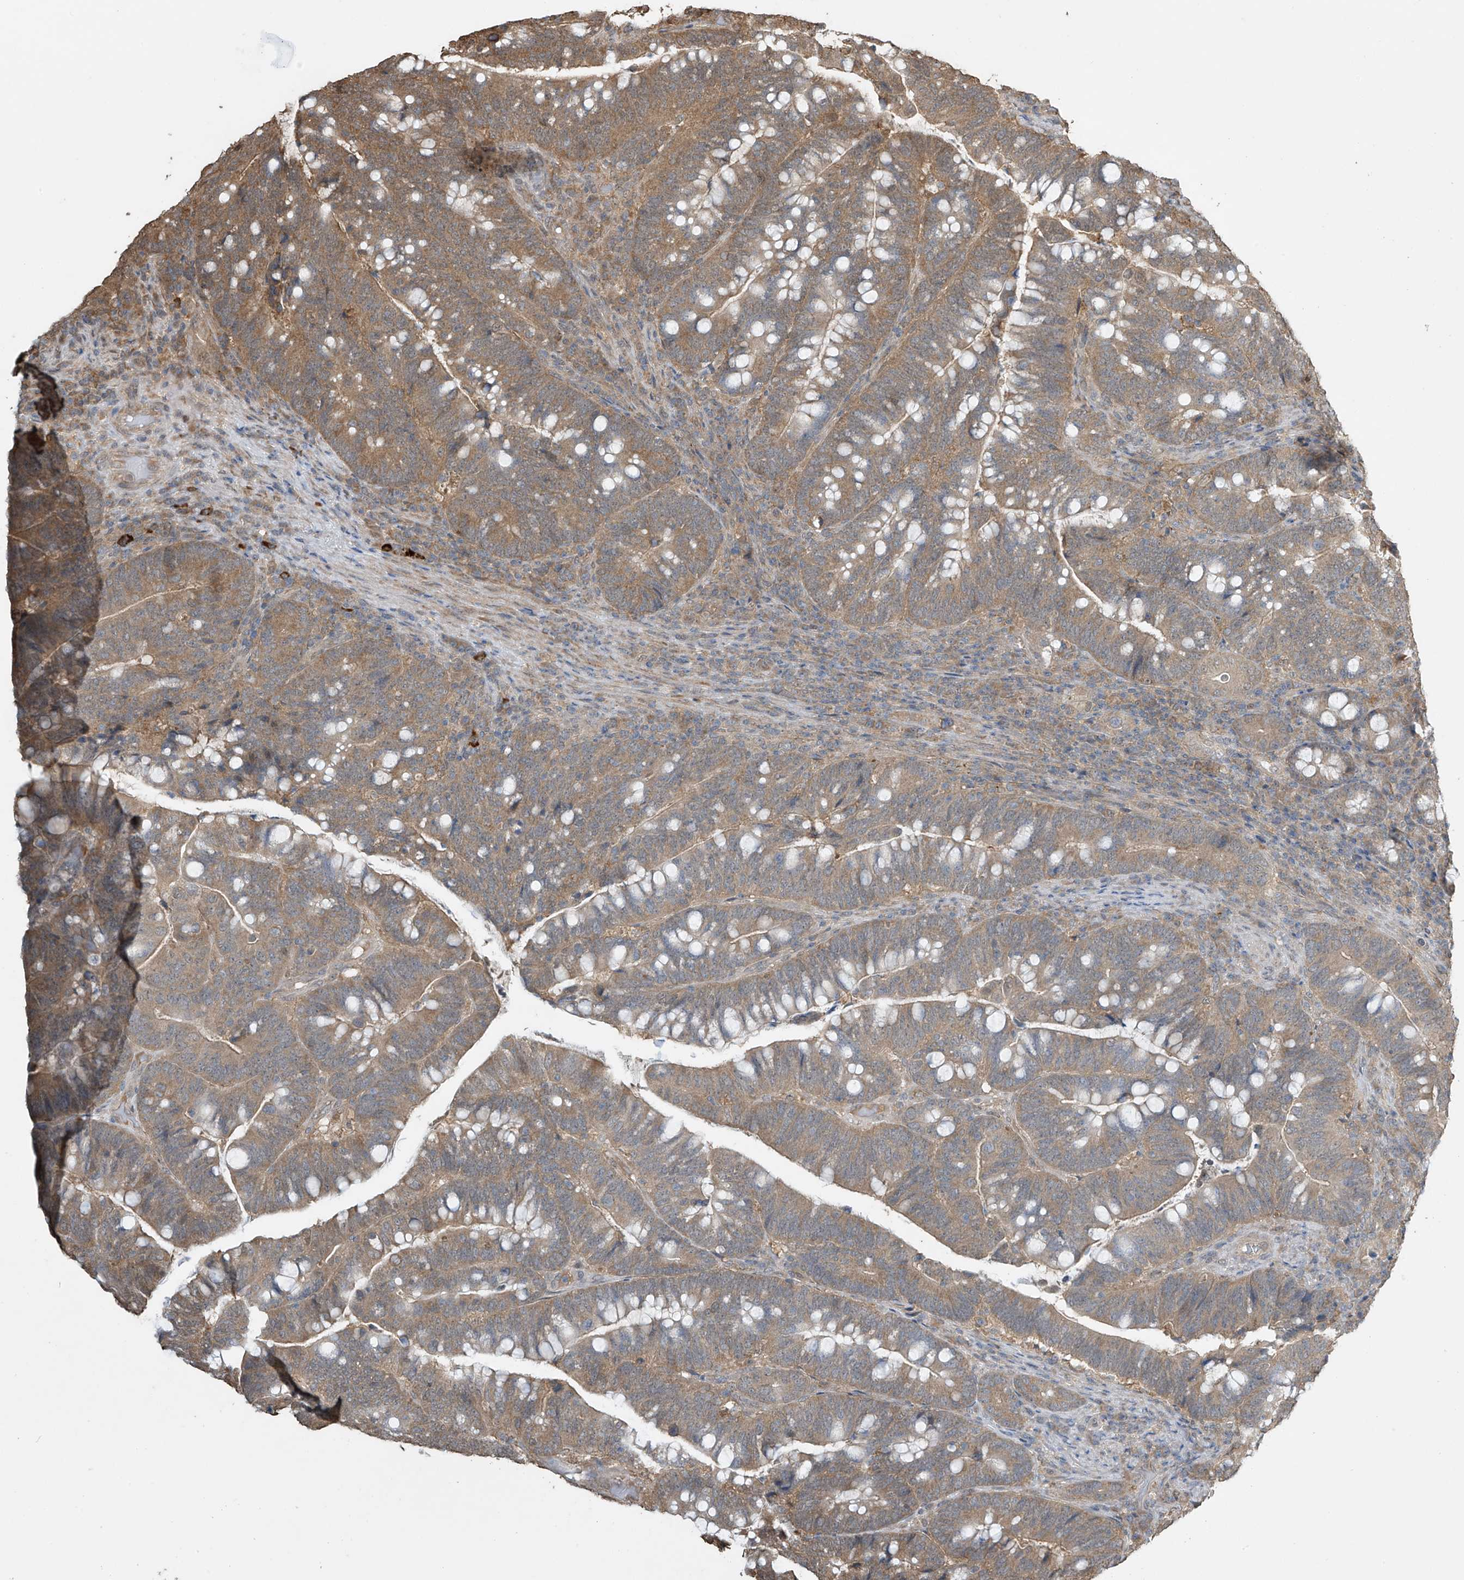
{"staining": {"intensity": "moderate", "quantity": ">75%", "location": "cytoplasmic/membranous"}, "tissue": "colorectal cancer", "cell_type": "Tumor cells", "image_type": "cancer", "snomed": [{"axis": "morphology", "description": "Adenocarcinoma, NOS"}, {"axis": "topography", "description": "Colon"}], "caption": "IHC (DAB (3,3'-diaminobenzidine)) staining of human colorectal adenocarcinoma displays moderate cytoplasmic/membranous protein staining in about >75% of tumor cells. Using DAB (brown) and hematoxylin (blue) stains, captured at high magnification using brightfield microscopy.", "gene": "SLFN14", "patient": {"sex": "female", "age": 66}}